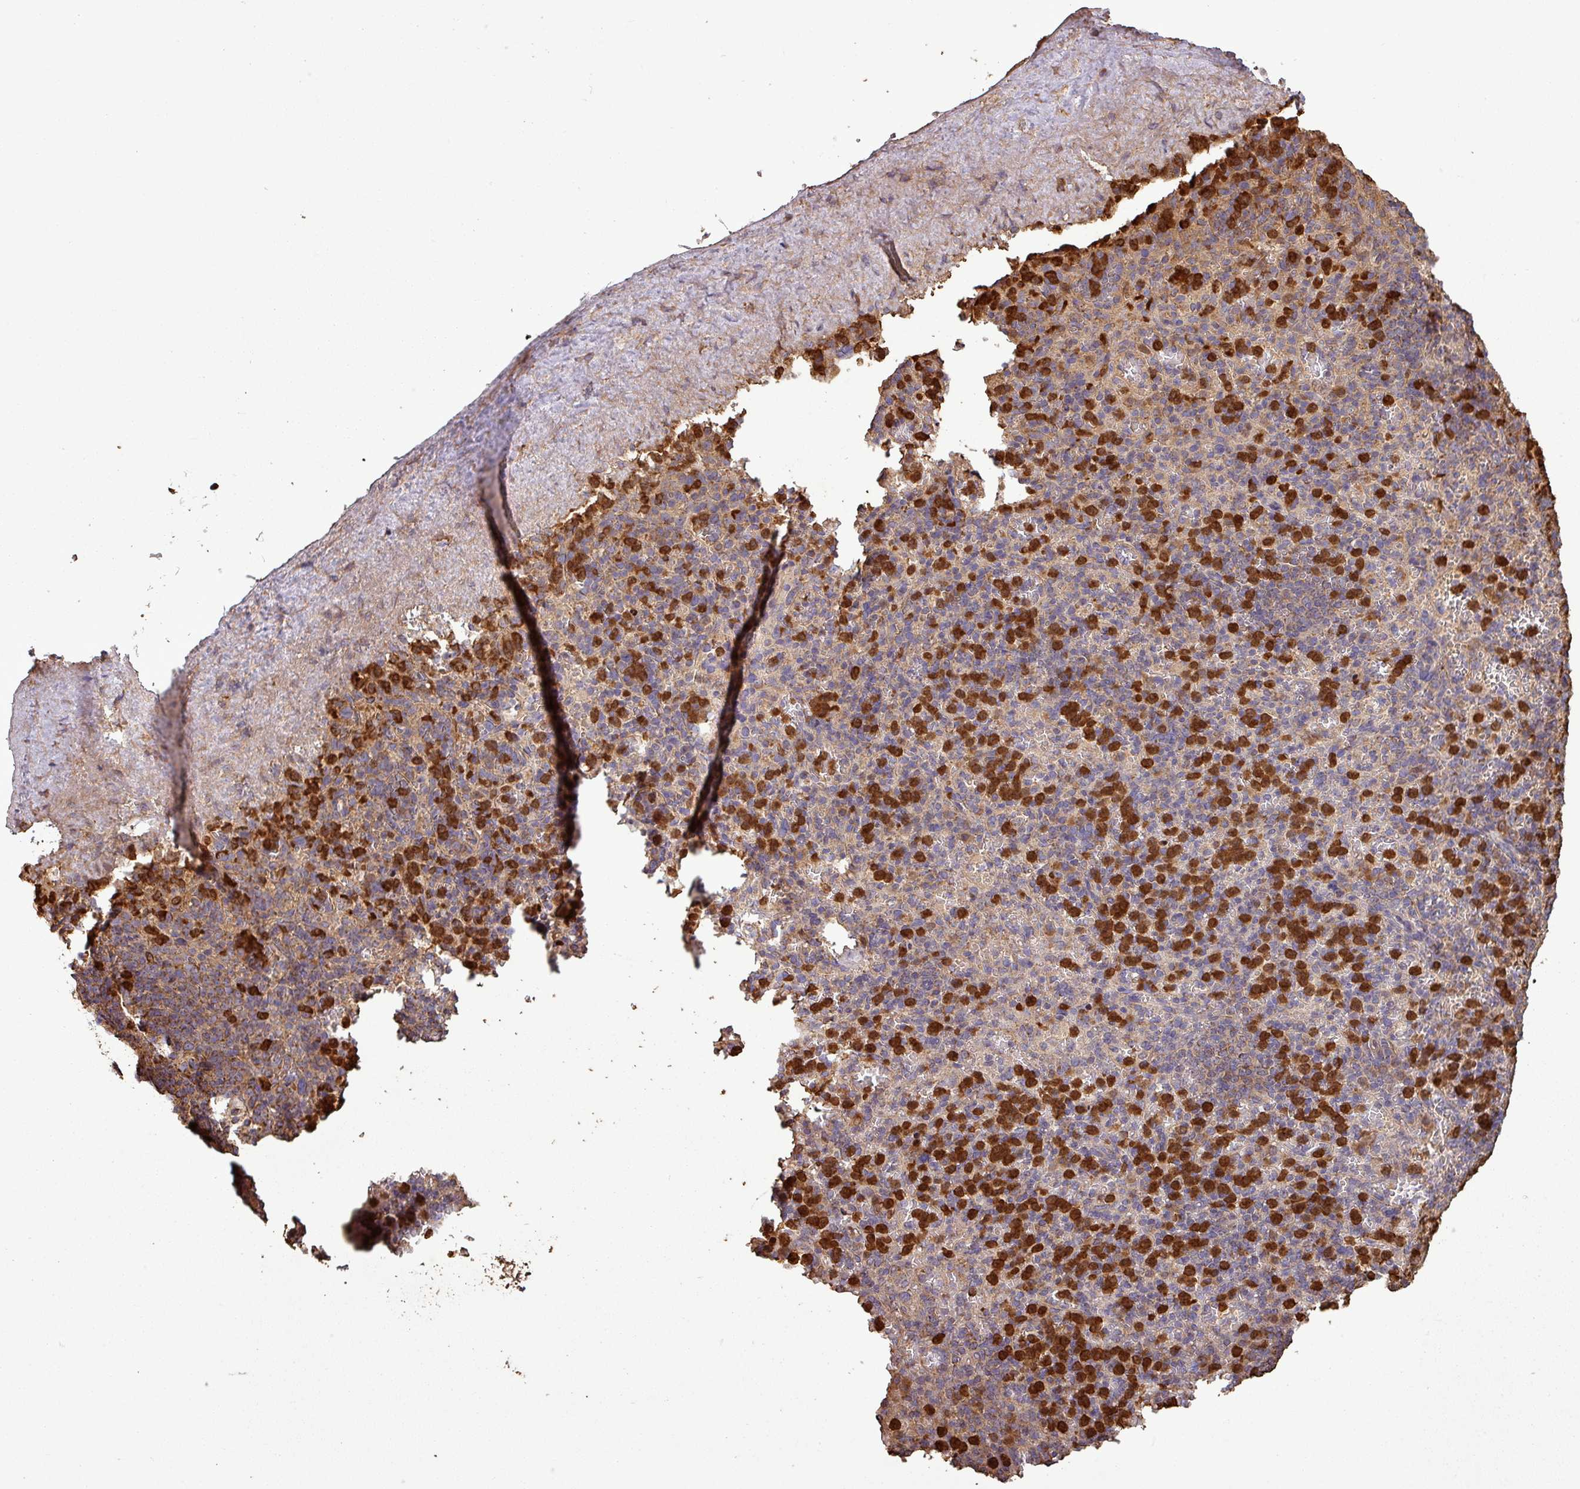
{"staining": {"intensity": "strong", "quantity": "25%-75%", "location": "cytoplasmic/membranous"}, "tissue": "spleen", "cell_type": "Cells in red pulp", "image_type": "normal", "snomed": [{"axis": "morphology", "description": "Normal tissue, NOS"}, {"axis": "topography", "description": "Spleen"}], "caption": "Spleen stained with a brown dye displays strong cytoplasmic/membranous positive expression in about 25%-75% of cells in red pulp.", "gene": "PLEKHM1", "patient": {"sex": "female", "age": 74}}